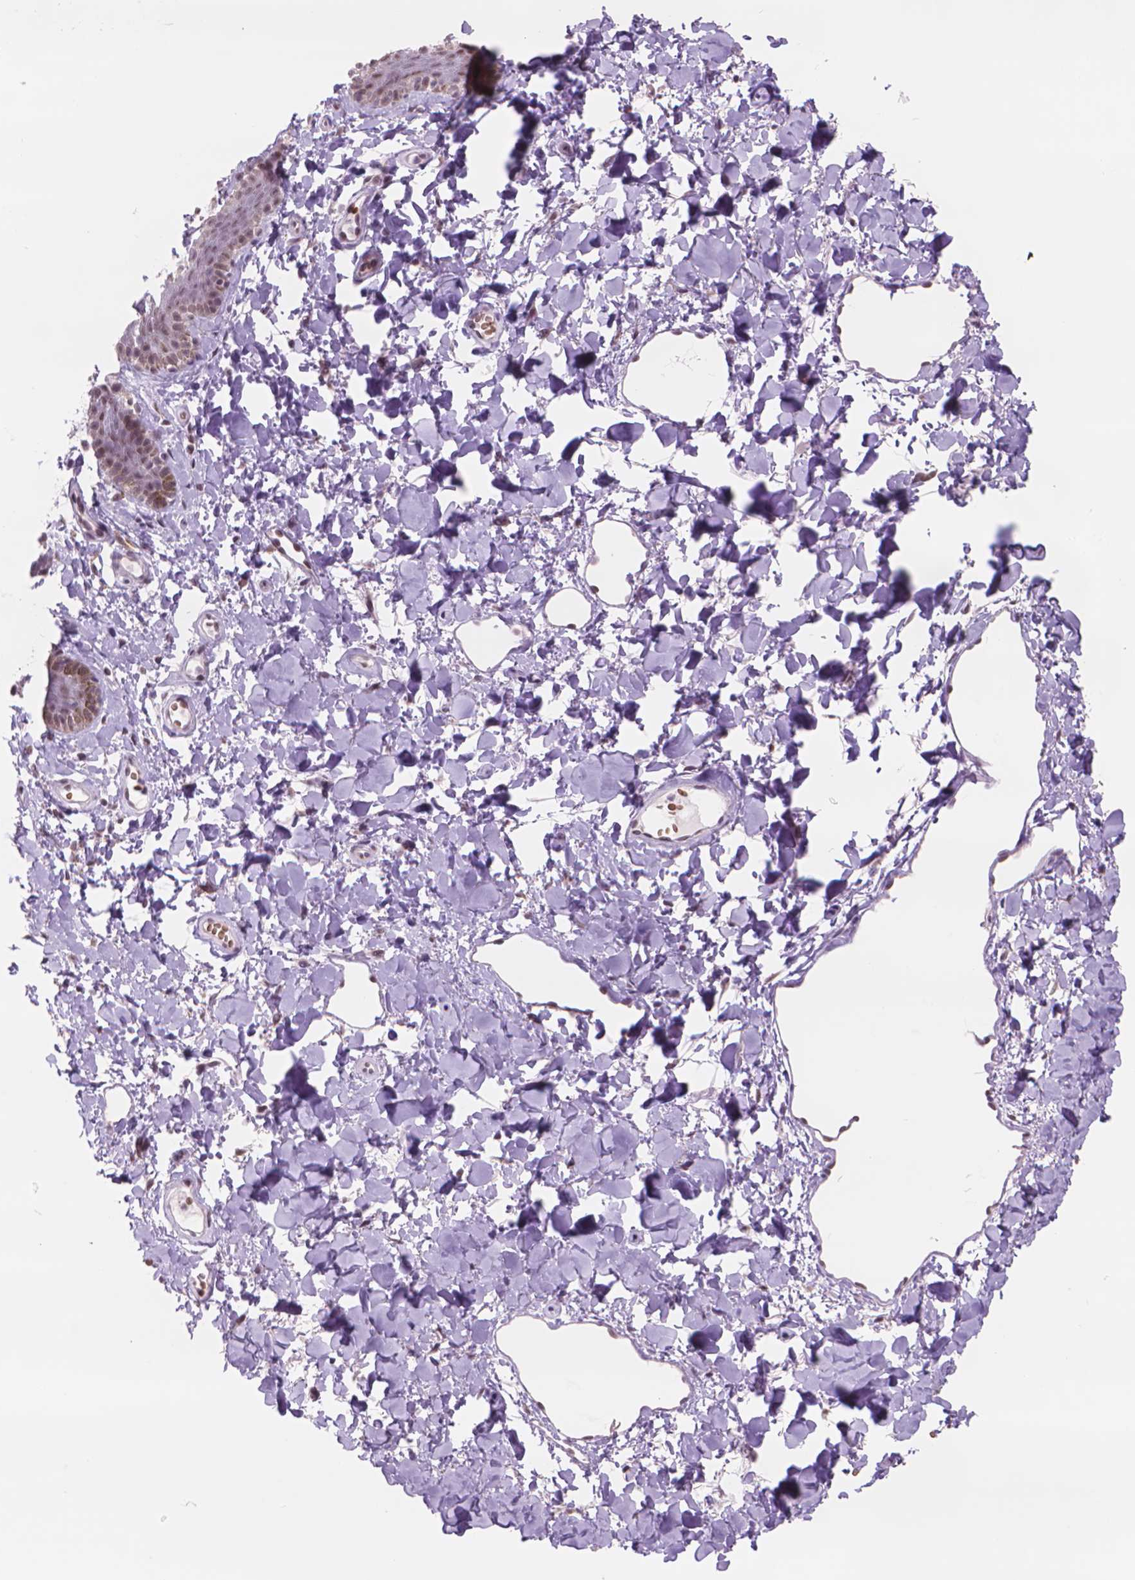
{"staining": {"intensity": "moderate", "quantity": ">75%", "location": "nuclear"}, "tissue": "skin", "cell_type": "Epidermal cells", "image_type": "normal", "snomed": [{"axis": "morphology", "description": "Normal tissue, NOS"}, {"axis": "topography", "description": "Anal"}], "caption": "An image of skin stained for a protein exhibits moderate nuclear brown staining in epidermal cells. The staining was performed using DAB to visualize the protein expression in brown, while the nuclei were stained in blue with hematoxylin (Magnification: 20x).", "gene": "POLR3D", "patient": {"sex": "male", "age": 53}}